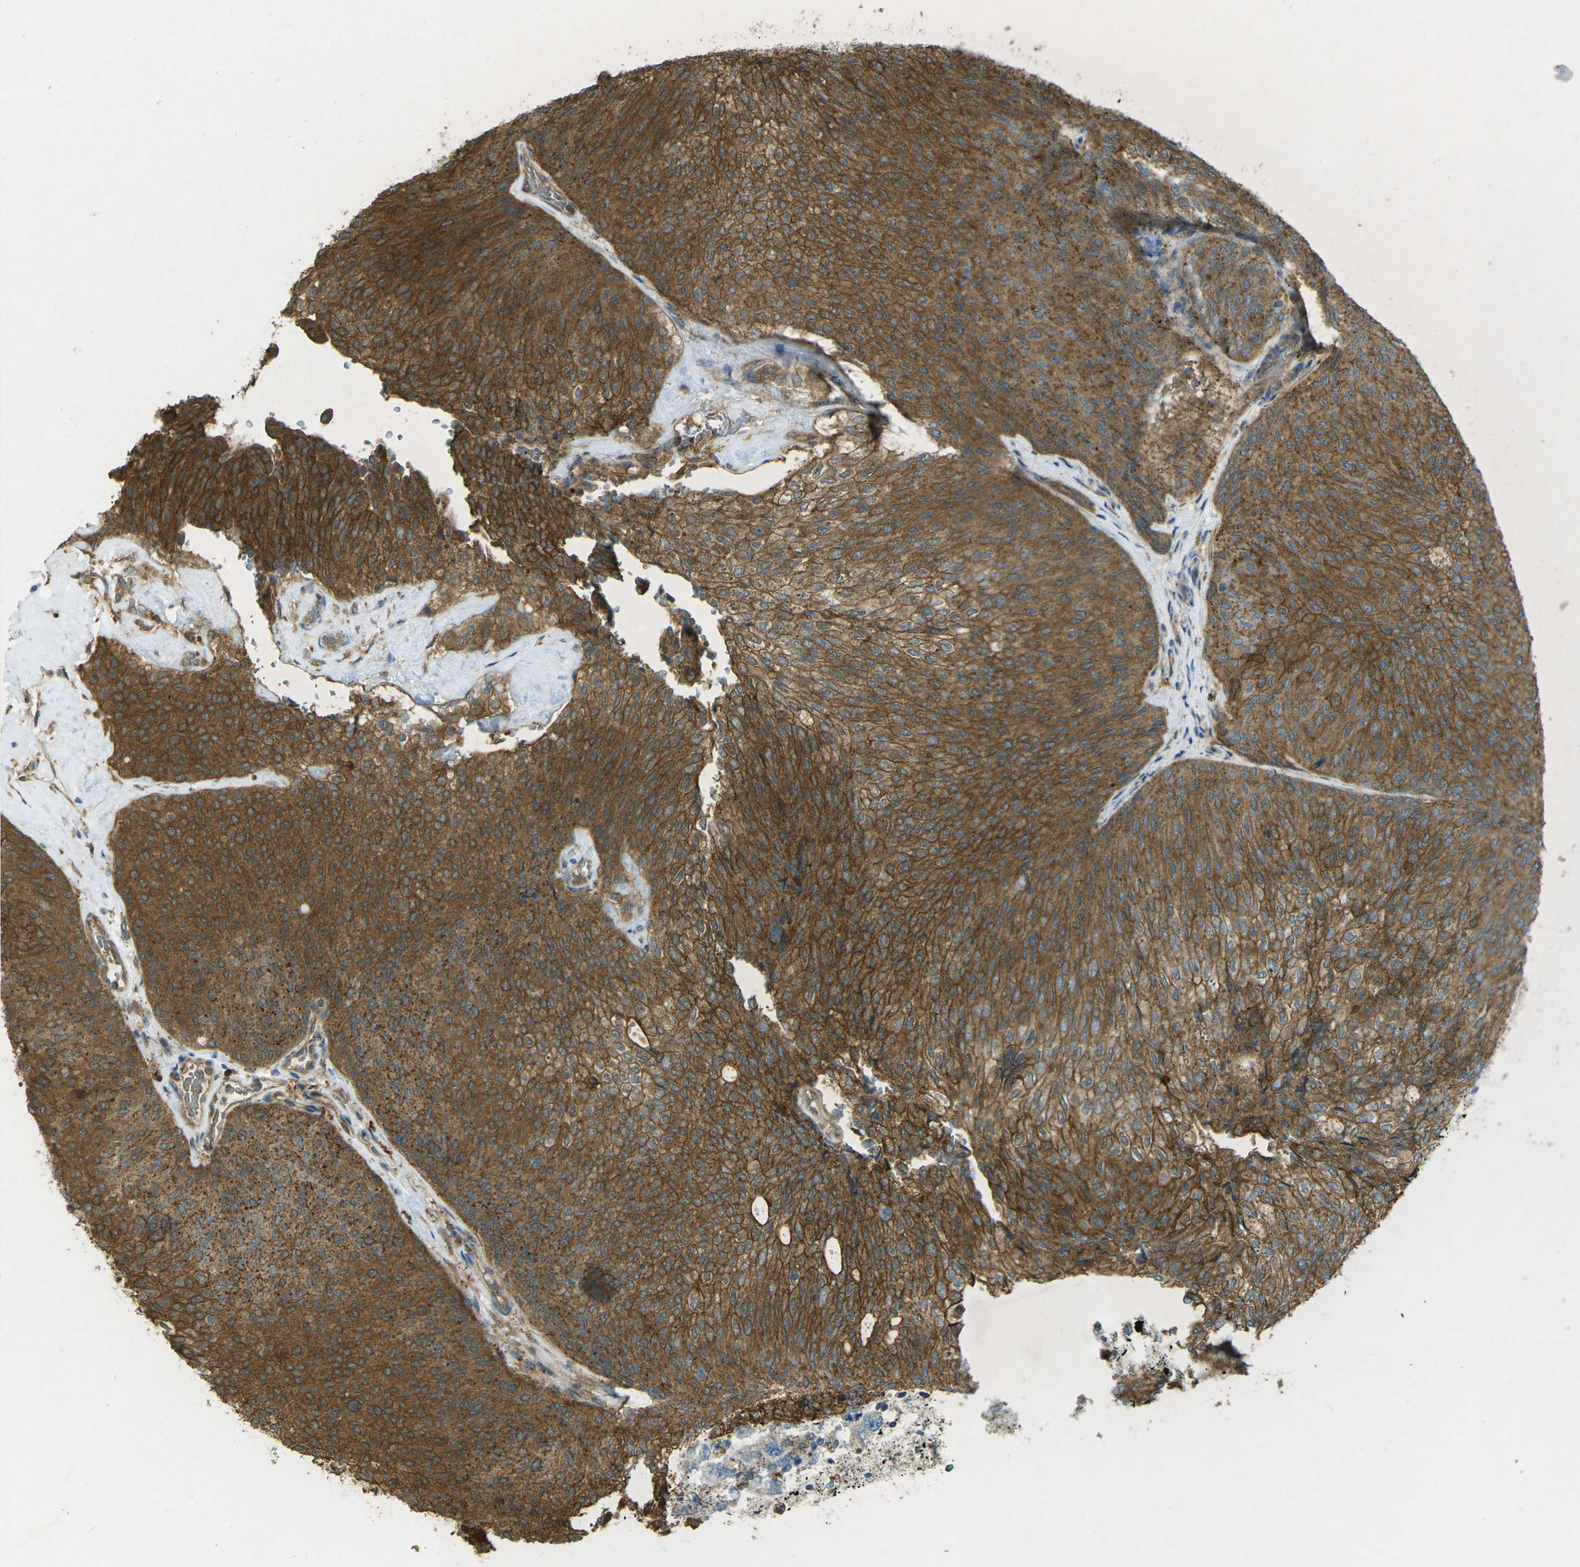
{"staining": {"intensity": "strong", "quantity": ">75%", "location": "cytoplasmic/membranous"}, "tissue": "urothelial cancer", "cell_type": "Tumor cells", "image_type": "cancer", "snomed": [{"axis": "morphology", "description": "Urothelial carcinoma, Low grade"}, {"axis": "topography", "description": "Urinary bladder"}], "caption": "Immunohistochemical staining of urothelial cancer demonstrates high levels of strong cytoplasmic/membranous protein staining in approximately >75% of tumor cells.", "gene": "CHMP3", "patient": {"sex": "female", "age": 79}}